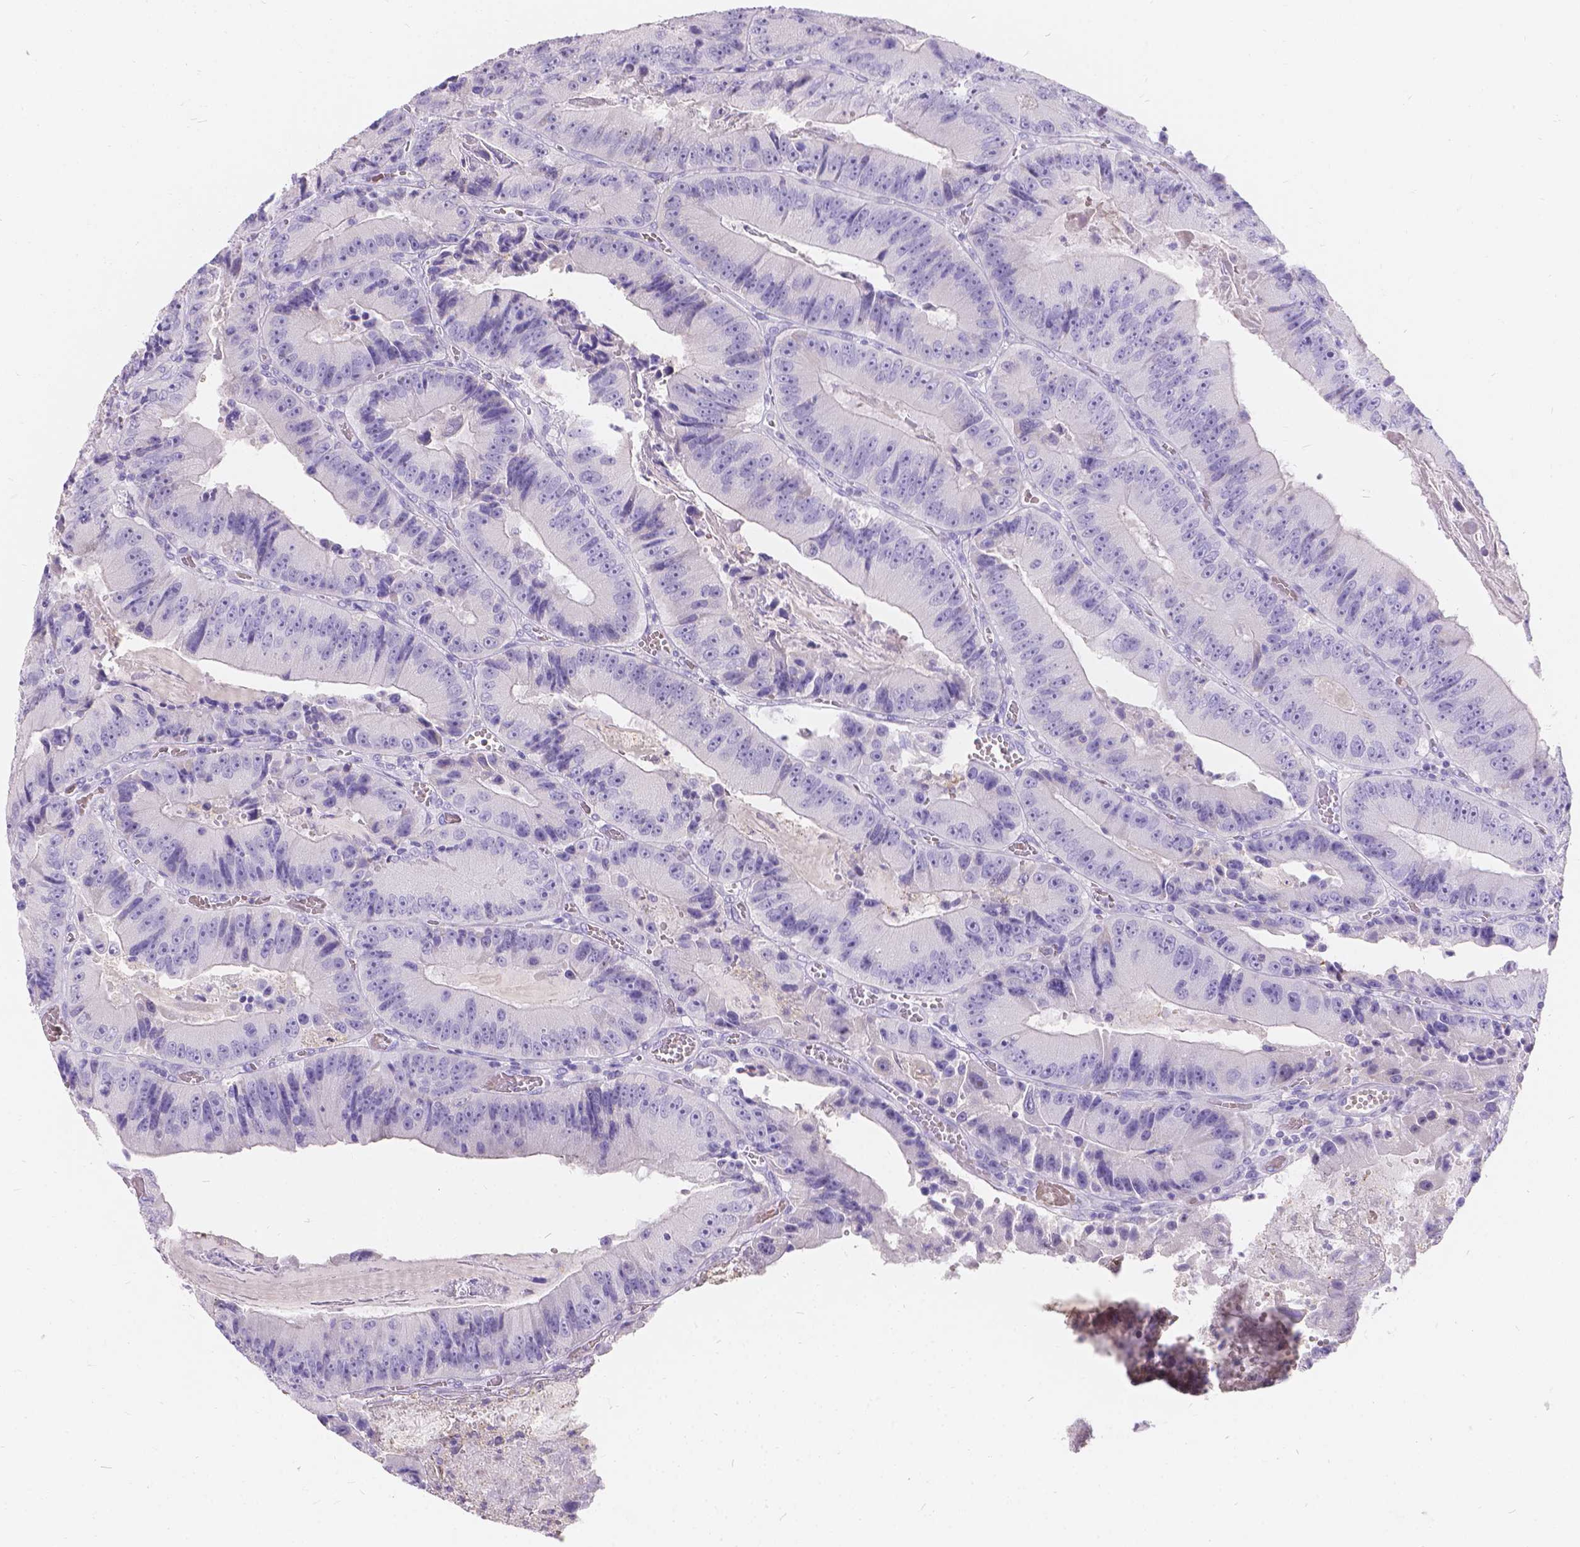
{"staining": {"intensity": "negative", "quantity": "none", "location": "none"}, "tissue": "colorectal cancer", "cell_type": "Tumor cells", "image_type": "cancer", "snomed": [{"axis": "morphology", "description": "Adenocarcinoma, NOS"}, {"axis": "topography", "description": "Colon"}], "caption": "This histopathology image is of adenocarcinoma (colorectal) stained with immunohistochemistry to label a protein in brown with the nuclei are counter-stained blue. There is no staining in tumor cells.", "gene": "GNRHR", "patient": {"sex": "female", "age": 86}}